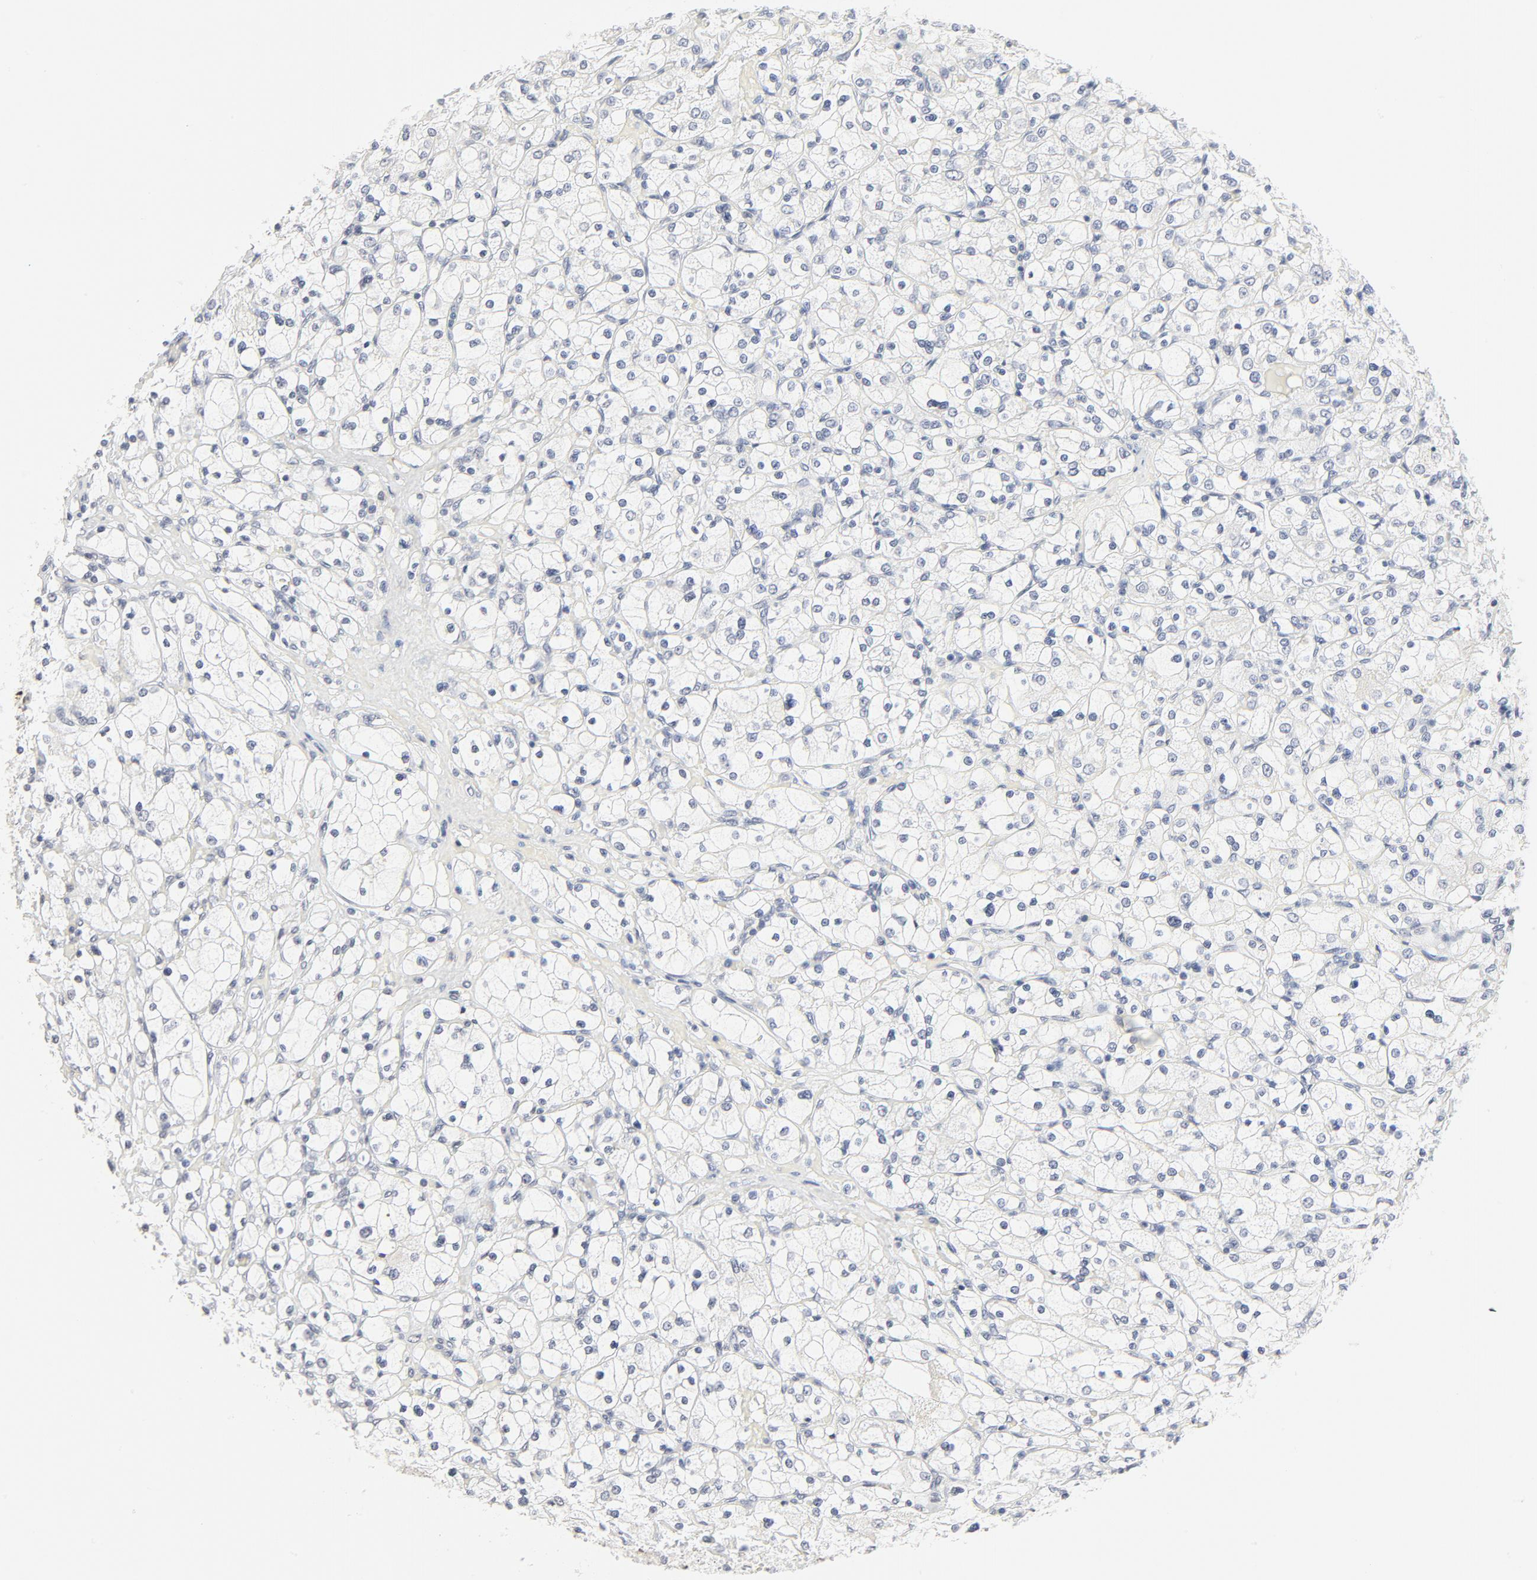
{"staining": {"intensity": "negative", "quantity": "none", "location": "none"}, "tissue": "renal cancer", "cell_type": "Tumor cells", "image_type": "cancer", "snomed": [{"axis": "morphology", "description": "Adenocarcinoma, NOS"}, {"axis": "topography", "description": "Kidney"}], "caption": "High power microscopy micrograph of an immunohistochemistry histopathology image of adenocarcinoma (renal), revealing no significant staining in tumor cells.", "gene": "GTF2H1", "patient": {"sex": "female", "age": 83}}